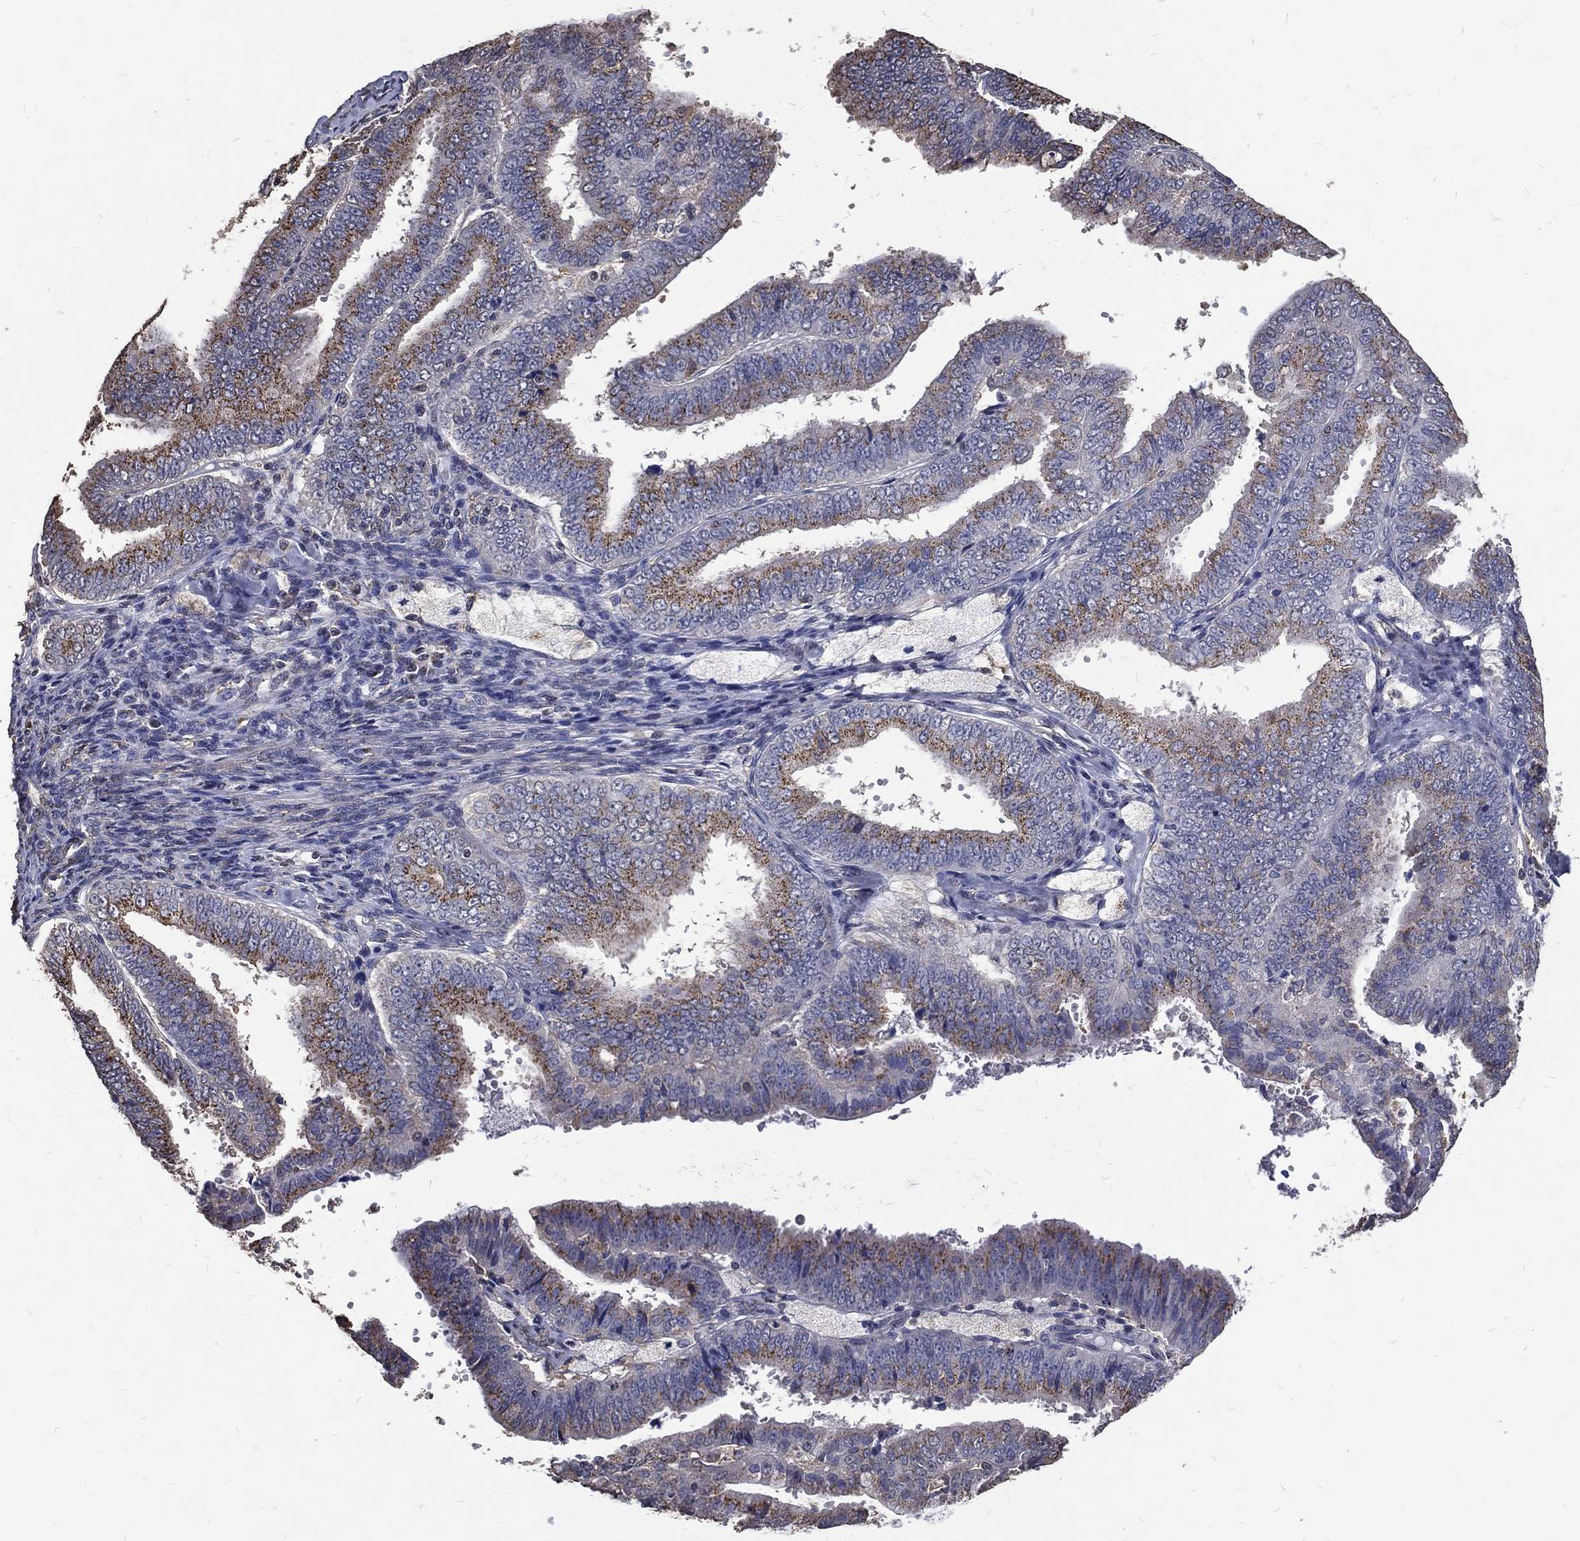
{"staining": {"intensity": "moderate", "quantity": ">75%", "location": "cytoplasmic/membranous"}, "tissue": "endometrial cancer", "cell_type": "Tumor cells", "image_type": "cancer", "snomed": [{"axis": "morphology", "description": "Adenocarcinoma, NOS"}, {"axis": "topography", "description": "Endometrium"}], "caption": "IHC histopathology image of neoplastic tissue: human adenocarcinoma (endometrial) stained using immunohistochemistry exhibits medium levels of moderate protein expression localized specifically in the cytoplasmic/membranous of tumor cells, appearing as a cytoplasmic/membranous brown color.", "gene": "GPR183", "patient": {"sex": "female", "age": 63}}